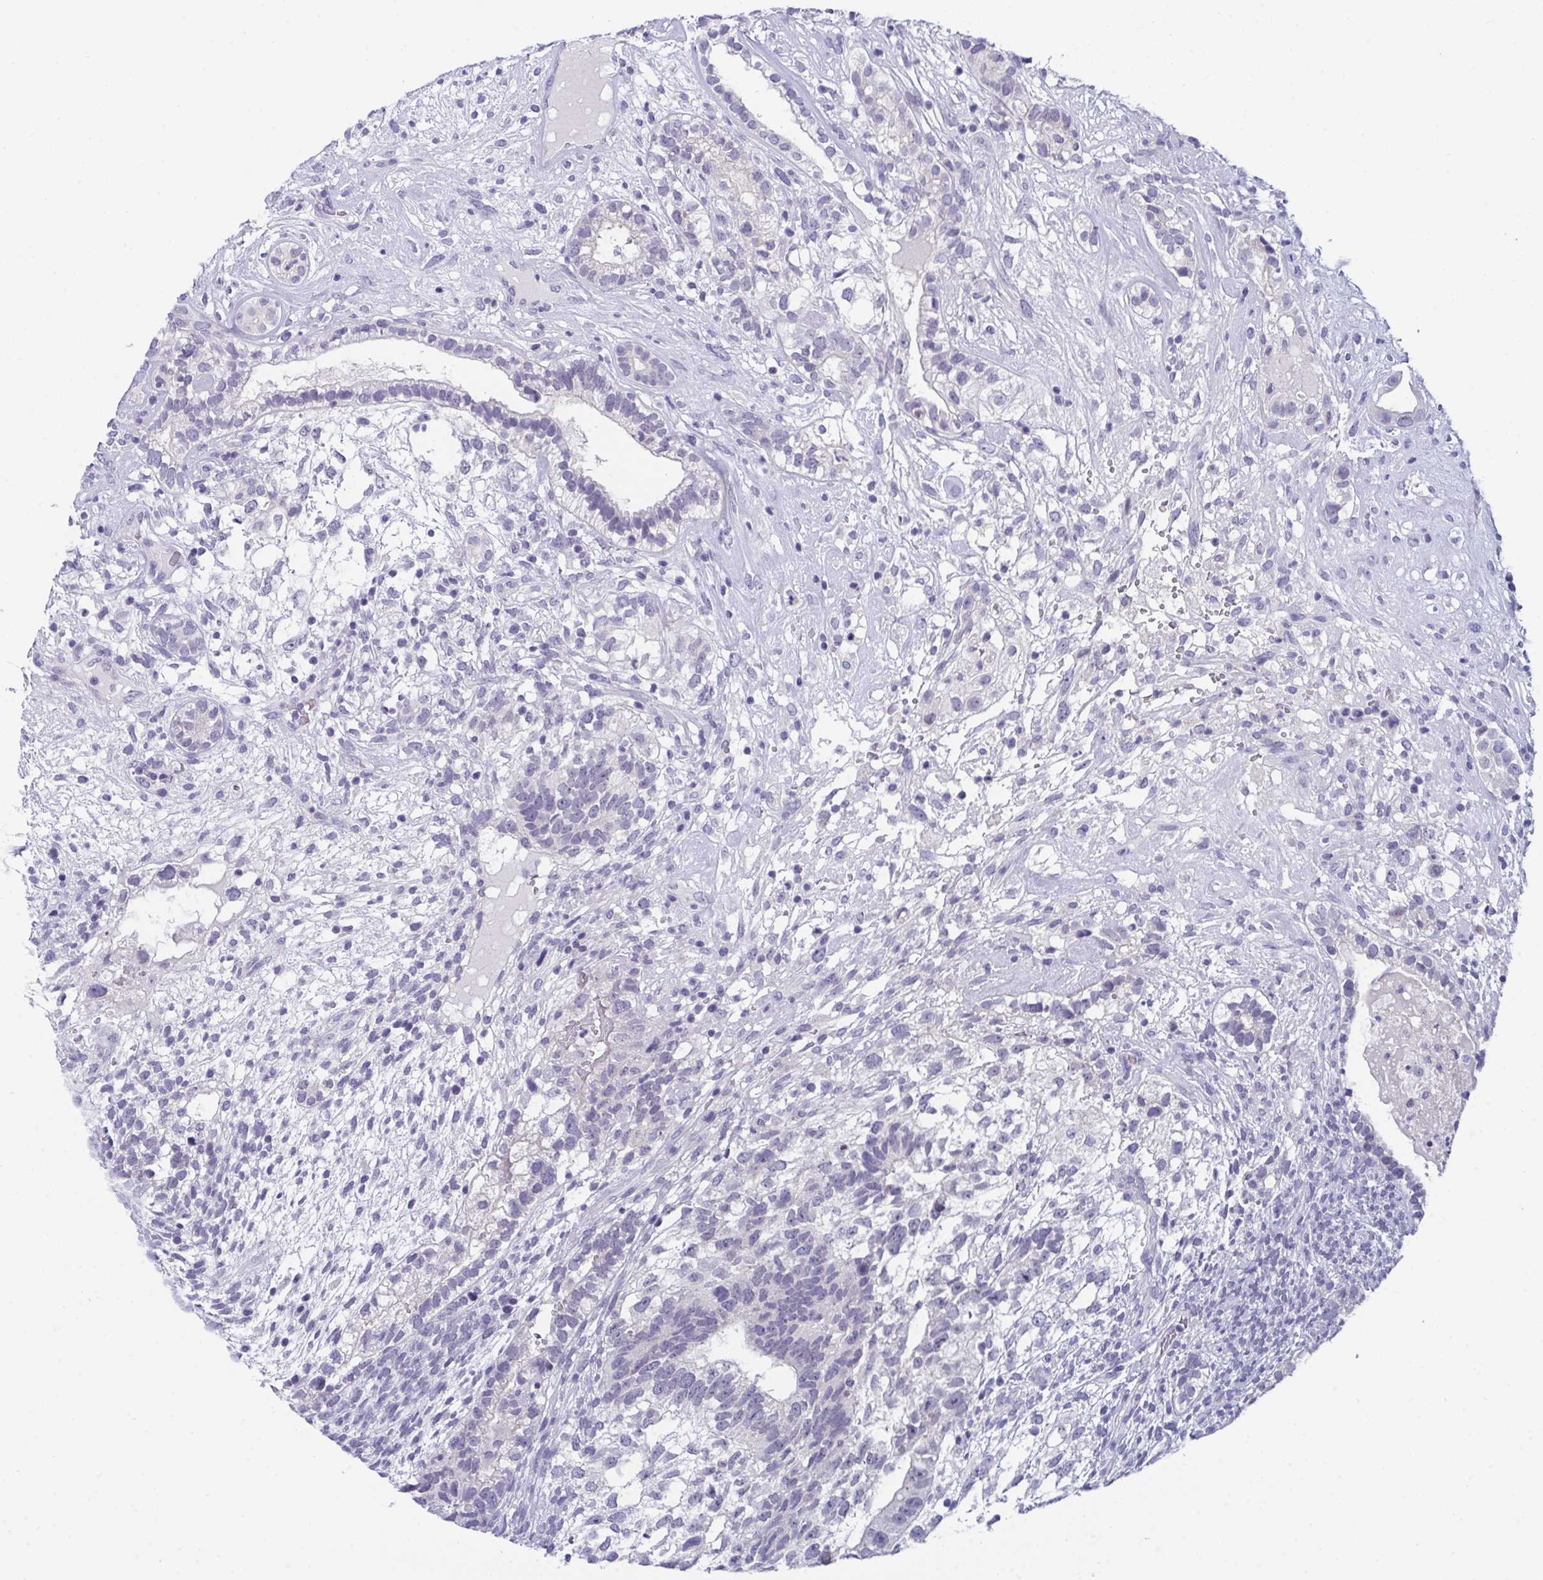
{"staining": {"intensity": "negative", "quantity": "none", "location": "none"}, "tissue": "testis cancer", "cell_type": "Tumor cells", "image_type": "cancer", "snomed": [{"axis": "morphology", "description": "Seminoma, NOS"}, {"axis": "morphology", "description": "Carcinoma, Embryonal, NOS"}, {"axis": "topography", "description": "Testis"}], "caption": "Immunohistochemical staining of human testis cancer displays no significant positivity in tumor cells. (DAB immunohistochemistry visualized using brightfield microscopy, high magnification).", "gene": "BMAL2", "patient": {"sex": "male", "age": 41}}